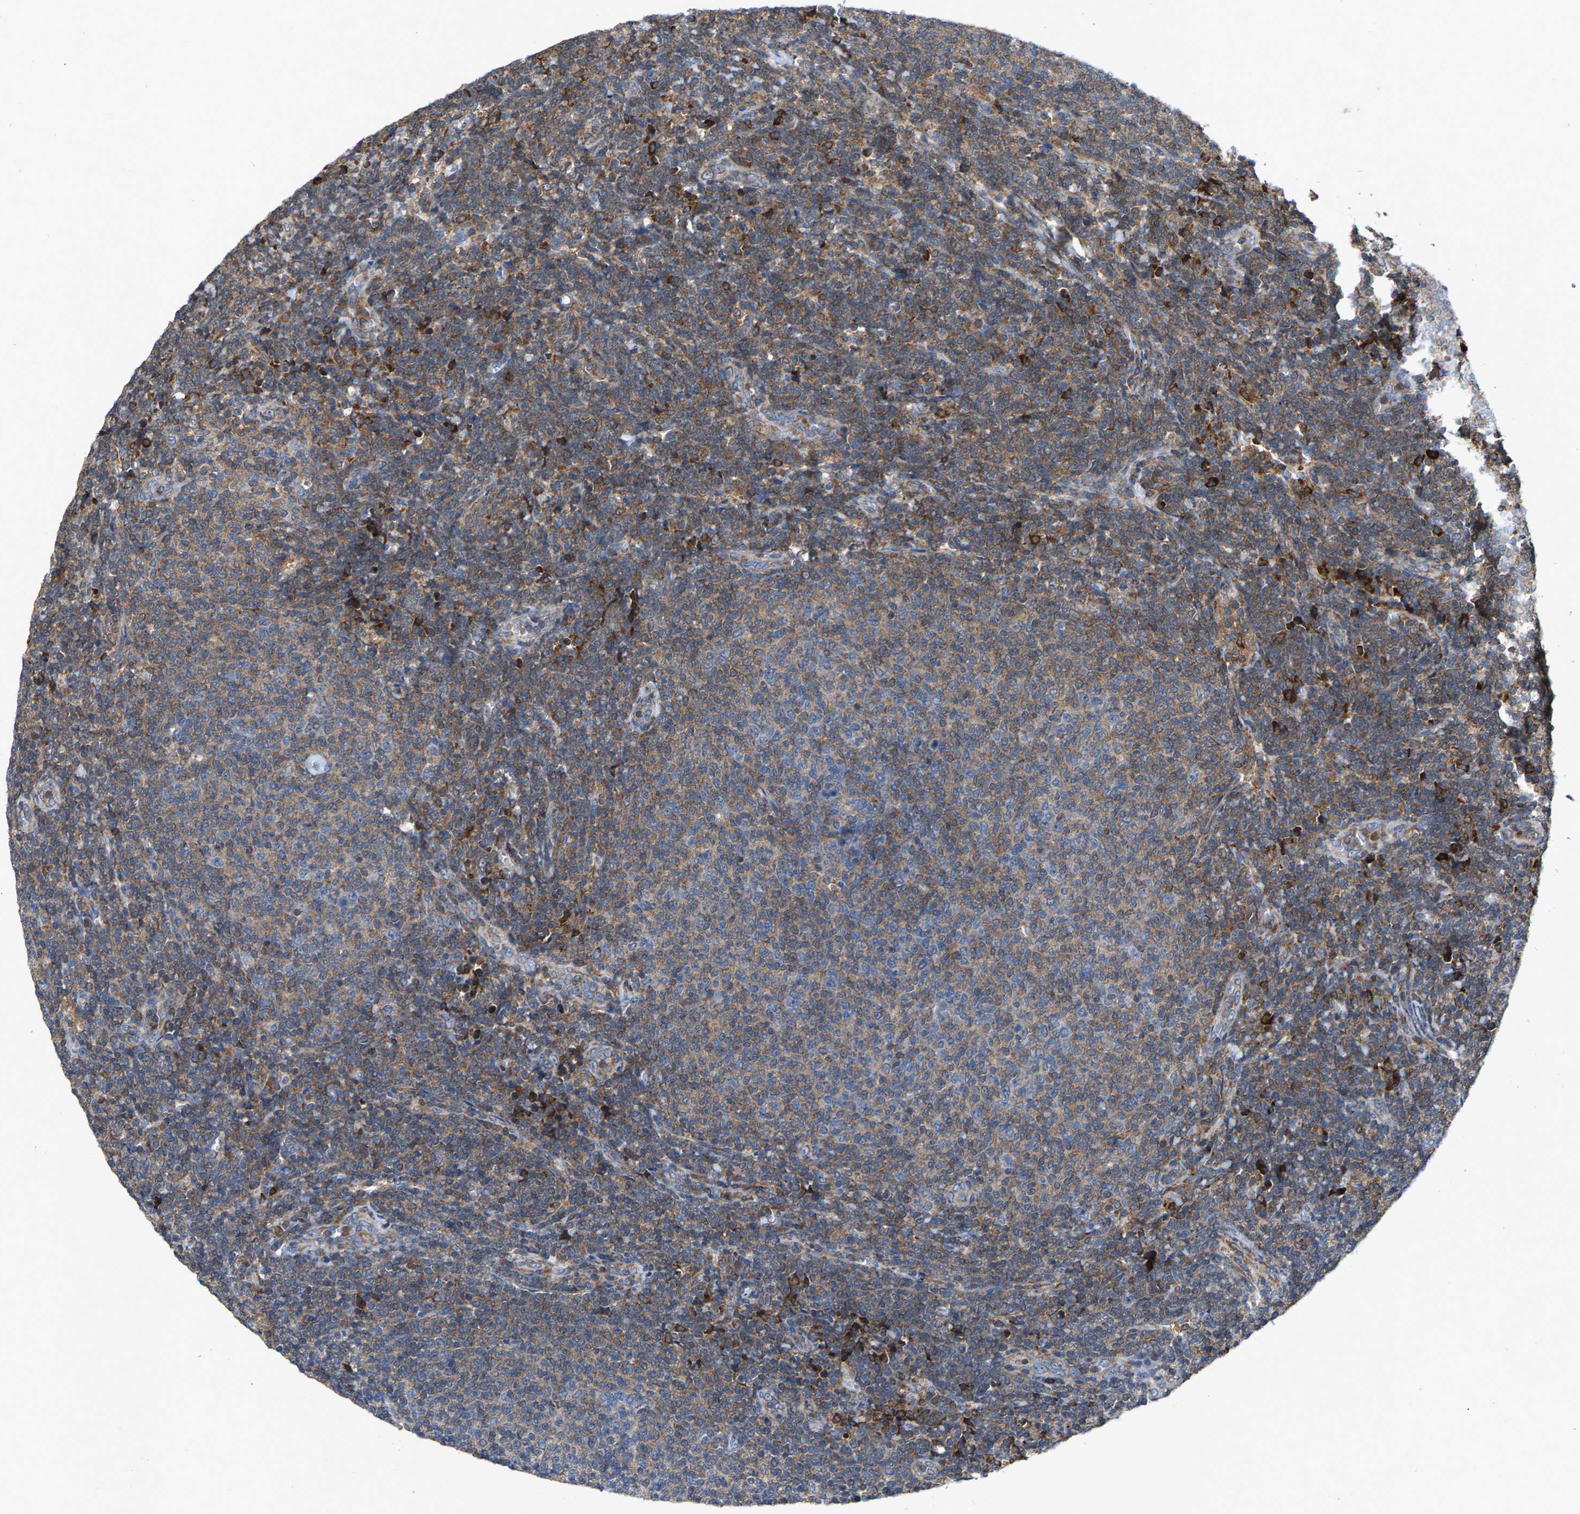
{"staining": {"intensity": "weak", "quantity": ">75%", "location": "cytoplasmic/membranous"}, "tissue": "lymphoma", "cell_type": "Tumor cells", "image_type": "cancer", "snomed": [{"axis": "morphology", "description": "Malignant lymphoma, non-Hodgkin's type, Low grade"}, {"axis": "topography", "description": "Lymph node"}], "caption": "The photomicrograph reveals staining of malignant lymphoma, non-Hodgkin's type (low-grade), revealing weak cytoplasmic/membranous protein positivity (brown color) within tumor cells.", "gene": "FGD3", "patient": {"sex": "male", "age": 66}}